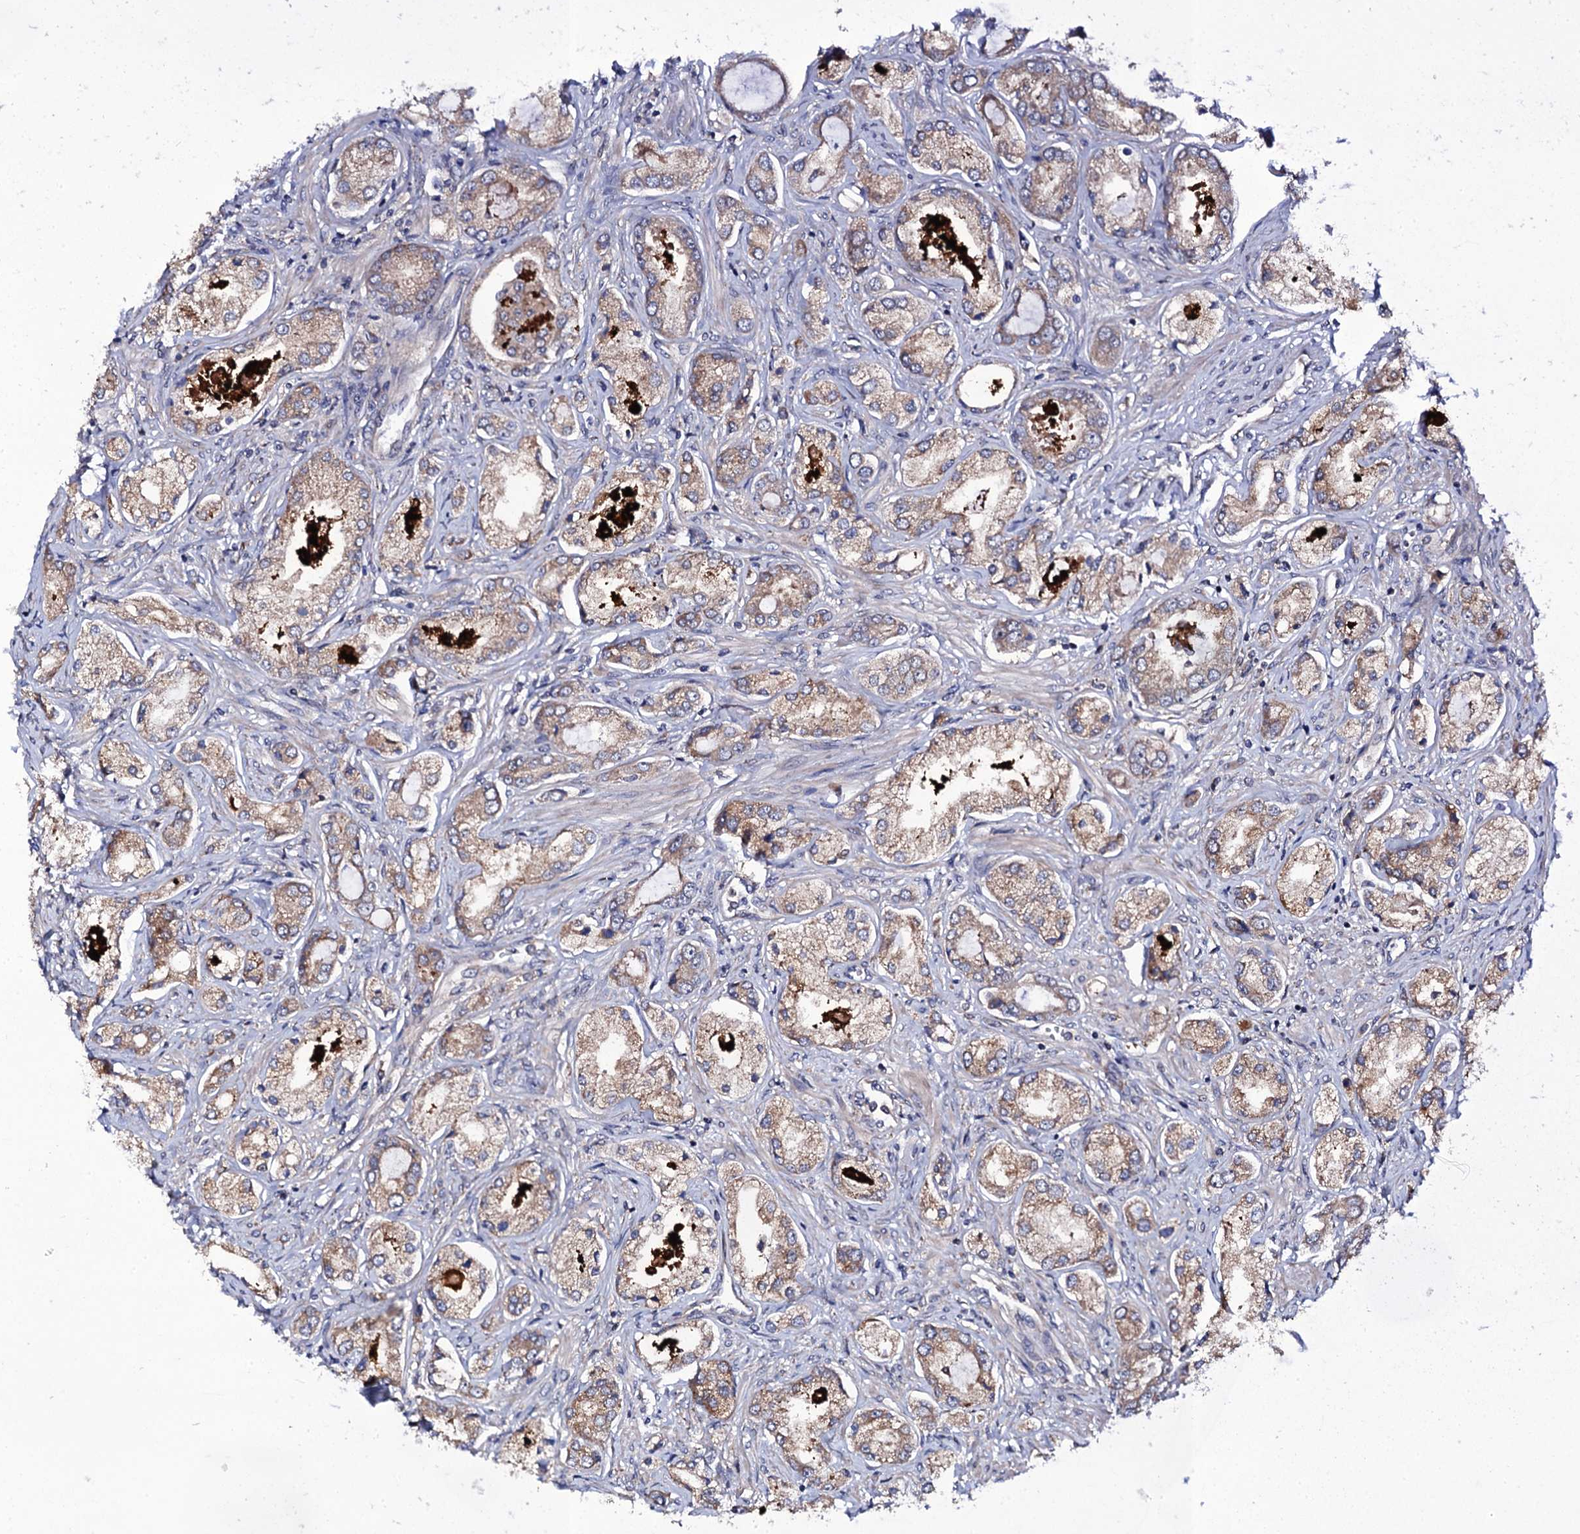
{"staining": {"intensity": "weak", "quantity": ">75%", "location": "cytoplasmic/membranous"}, "tissue": "prostate cancer", "cell_type": "Tumor cells", "image_type": "cancer", "snomed": [{"axis": "morphology", "description": "Adenocarcinoma, Low grade"}, {"axis": "topography", "description": "Prostate"}], "caption": "This is a micrograph of immunohistochemistry staining of adenocarcinoma (low-grade) (prostate), which shows weak expression in the cytoplasmic/membranous of tumor cells.", "gene": "PGLS", "patient": {"sex": "male", "age": 68}}